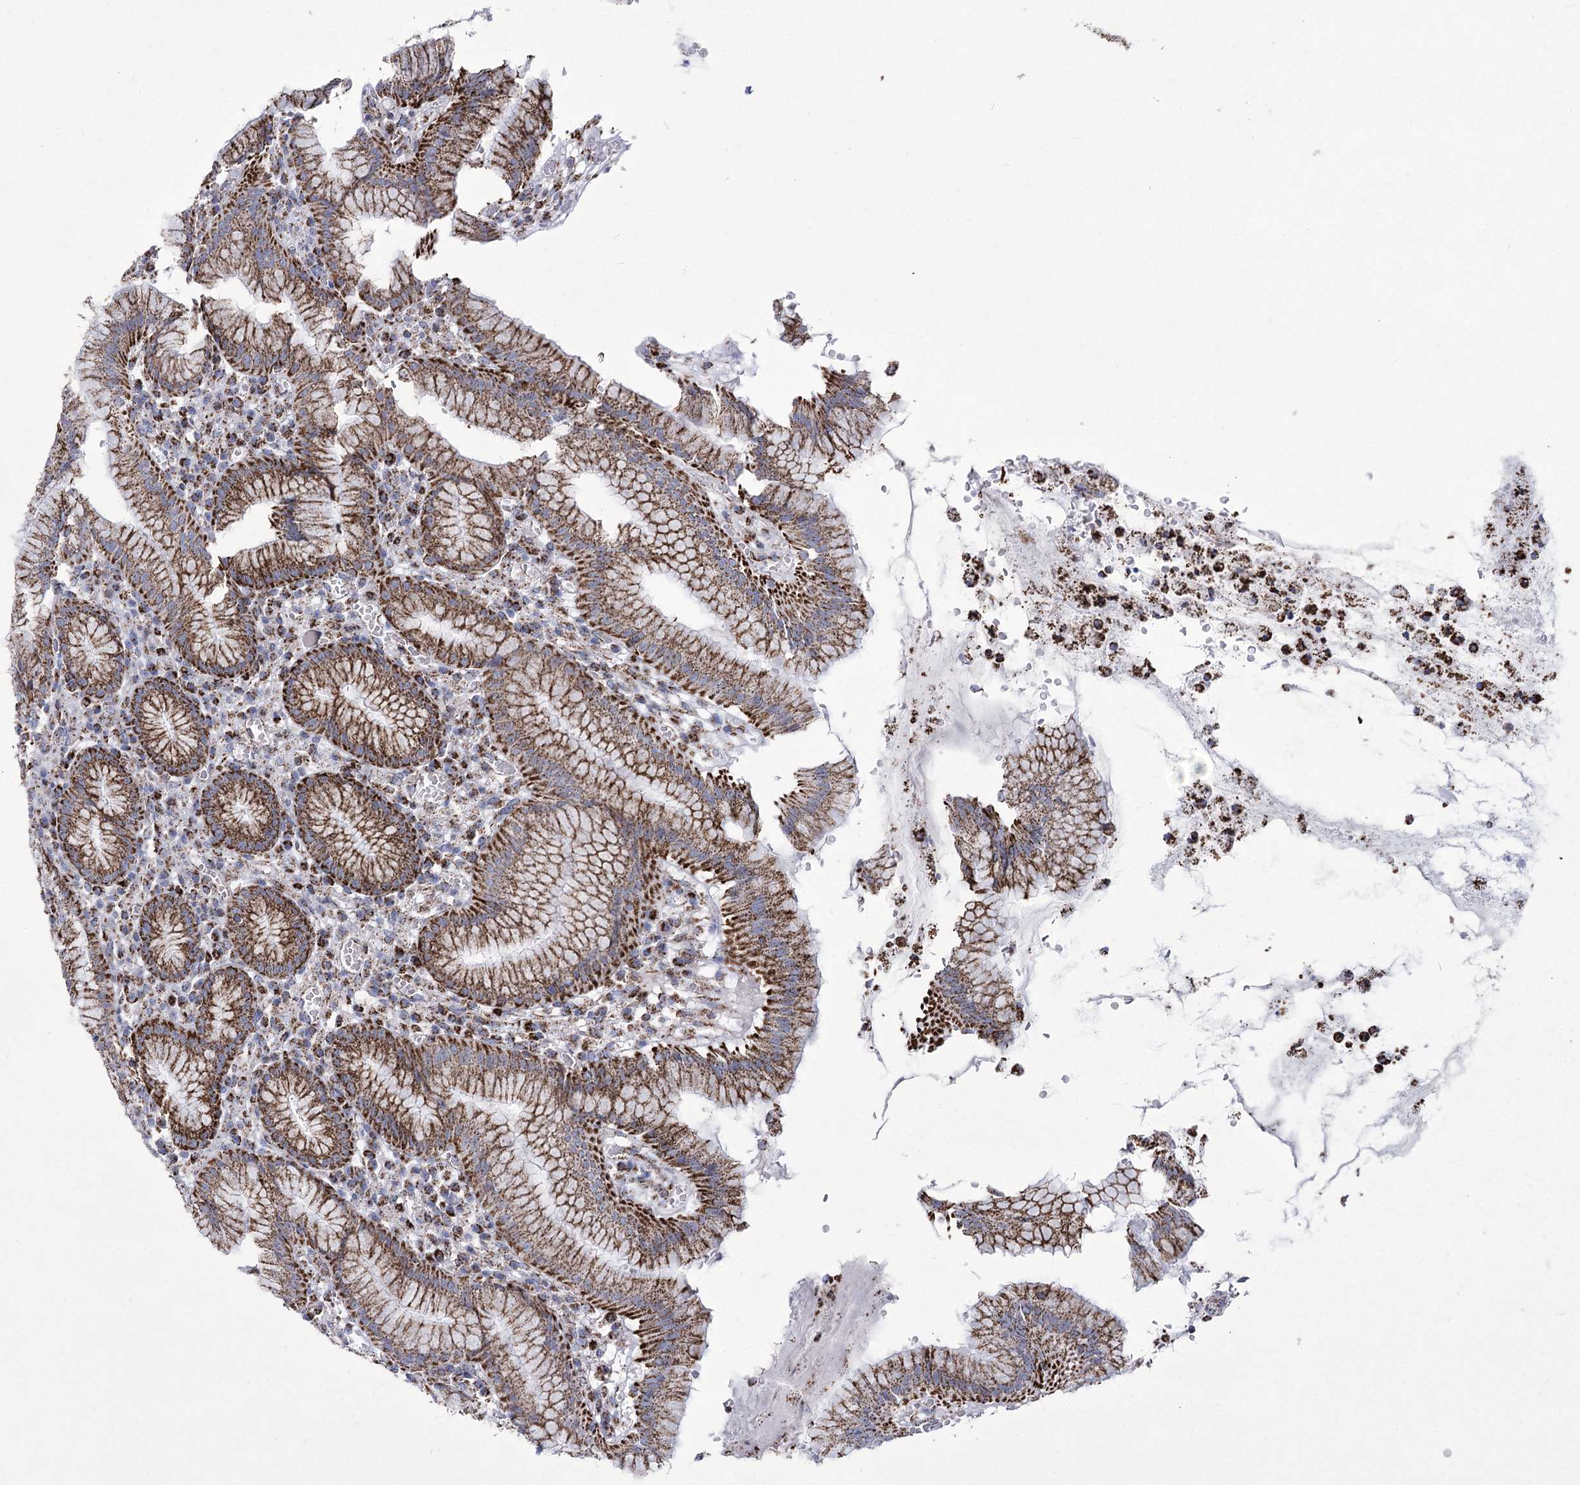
{"staining": {"intensity": "strong", "quantity": ">75%", "location": "cytoplasmic/membranous"}, "tissue": "stomach", "cell_type": "Glandular cells", "image_type": "normal", "snomed": [{"axis": "morphology", "description": "Normal tissue, NOS"}, {"axis": "topography", "description": "Stomach"}], "caption": "Protein staining of benign stomach demonstrates strong cytoplasmic/membranous expression in about >75% of glandular cells.", "gene": "PDHB", "patient": {"sex": "male", "age": 55}}